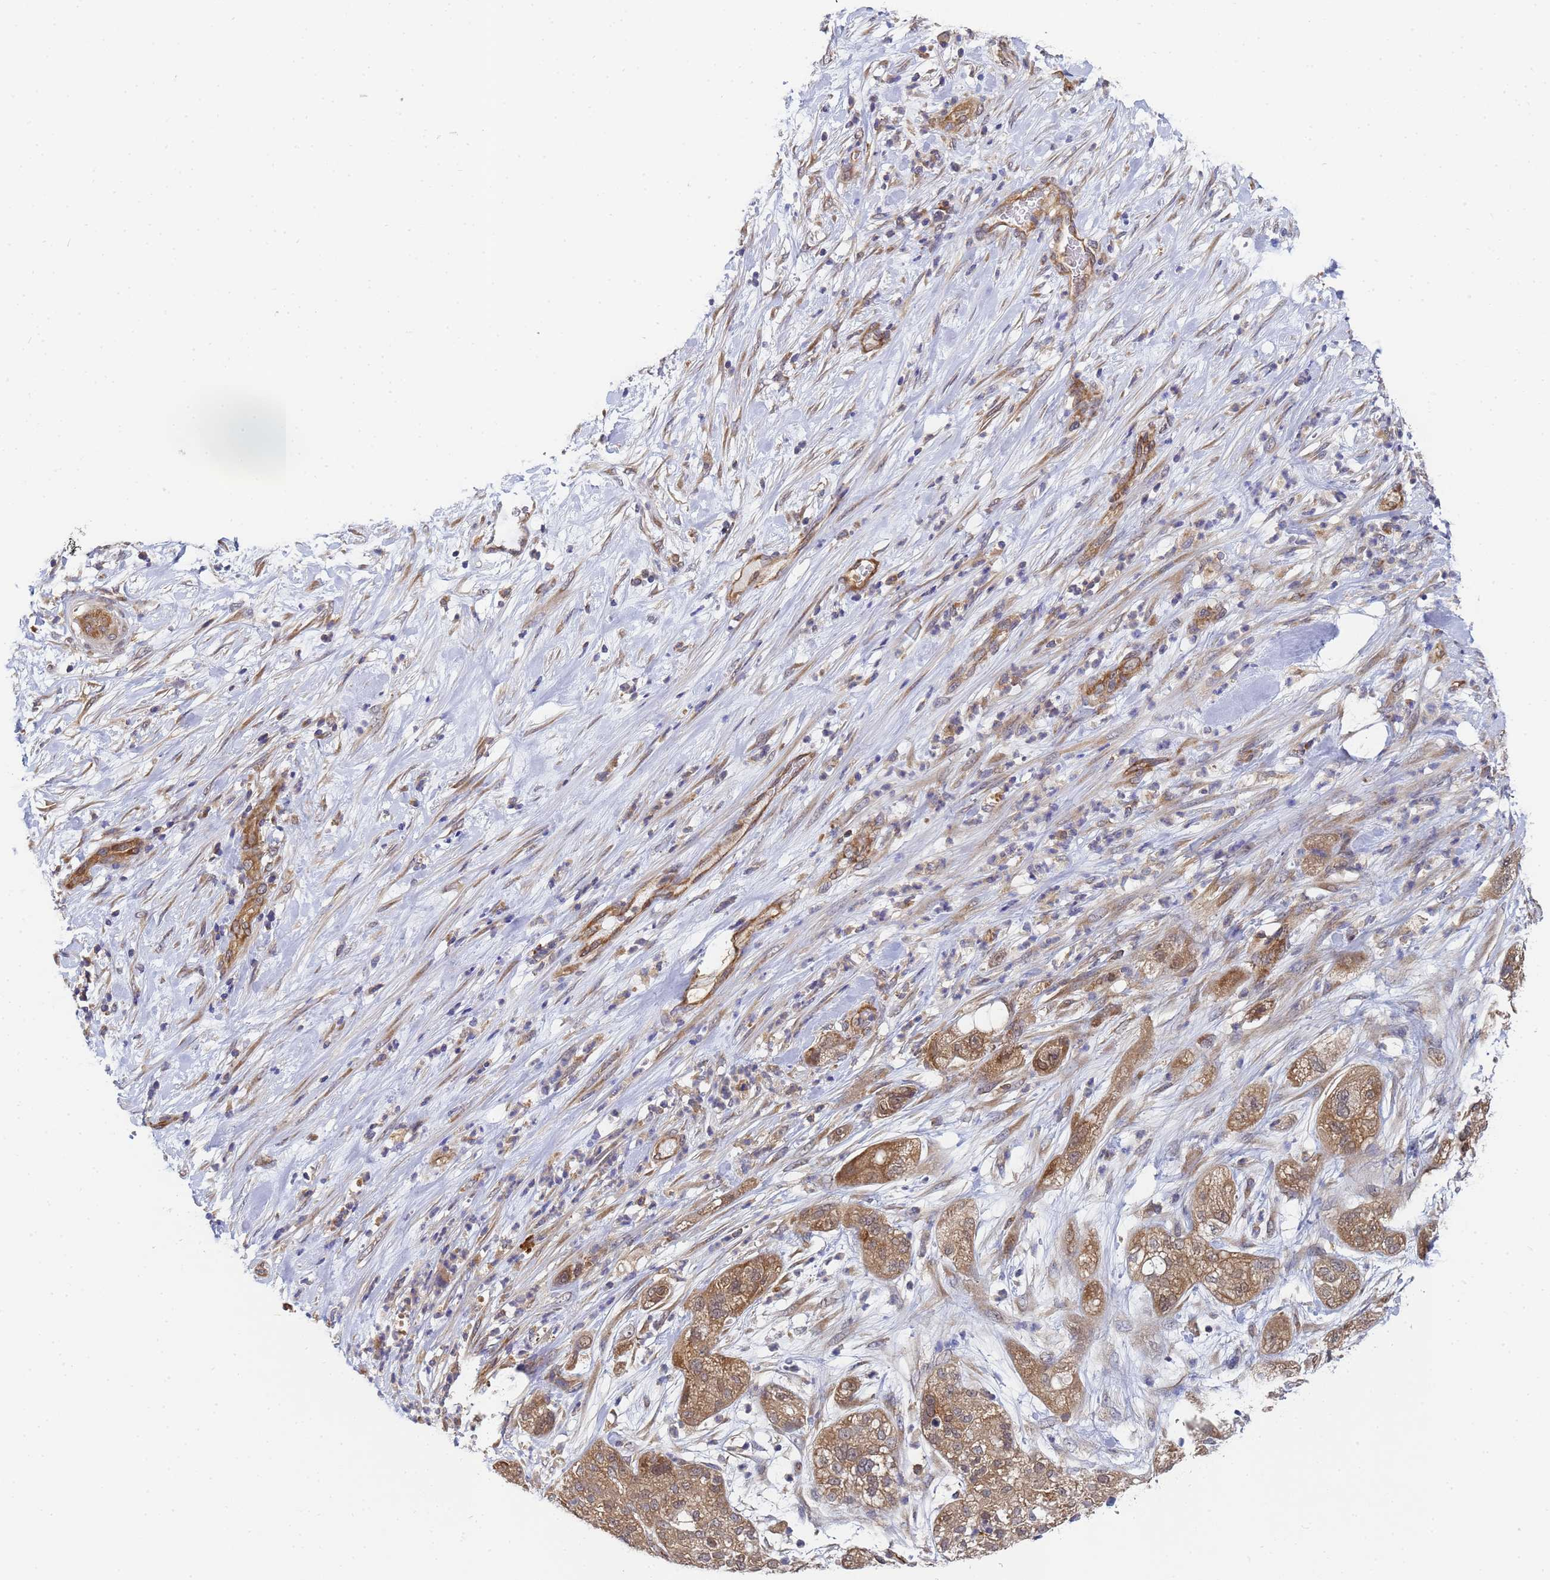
{"staining": {"intensity": "moderate", "quantity": ">75%", "location": "cytoplasmic/membranous"}, "tissue": "pancreatic cancer", "cell_type": "Tumor cells", "image_type": "cancer", "snomed": [{"axis": "morphology", "description": "Adenocarcinoma, NOS"}, {"axis": "topography", "description": "Pancreas"}], "caption": "This is an image of immunohistochemistry (IHC) staining of adenocarcinoma (pancreatic), which shows moderate expression in the cytoplasmic/membranous of tumor cells.", "gene": "ALS2CL", "patient": {"sex": "female", "age": 78}}